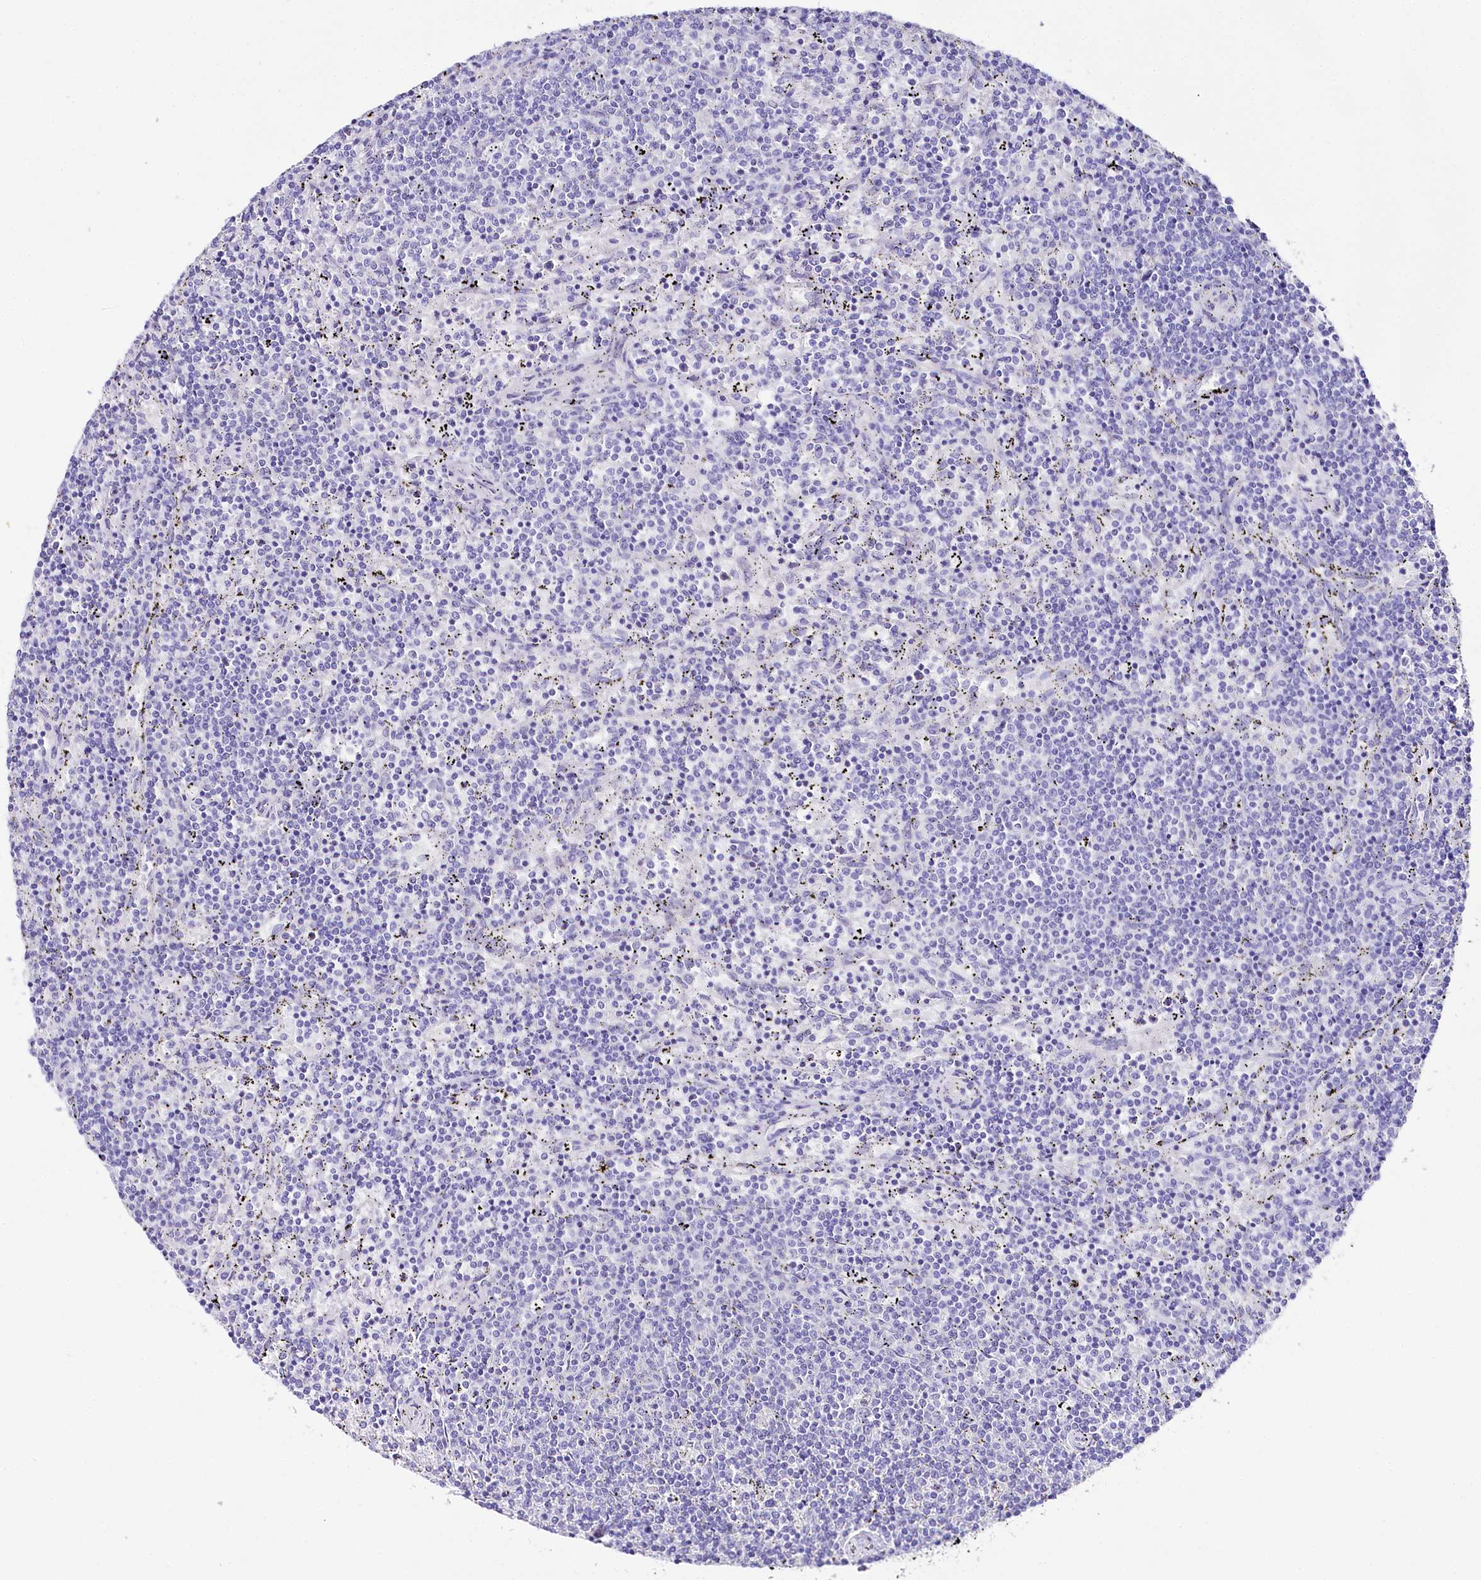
{"staining": {"intensity": "negative", "quantity": "none", "location": "none"}, "tissue": "lymphoma", "cell_type": "Tumor cells", "image_type": "cancer", "snomed": [{"axis": "morphology", "description": "Malignant lymphoma, non-Hodgkin's type, Low grade"}, {"axis": "topography", "description": "Spleen"}], "caption": "The immunohistochemistry (IHC) histopathology image has no significant staining in tumor cells of malignant lymphoma, non-Hodgkin's type (low-grade) tissue.", "gene": "CSN3", "patient": {"sex": "female", "age": 50}}